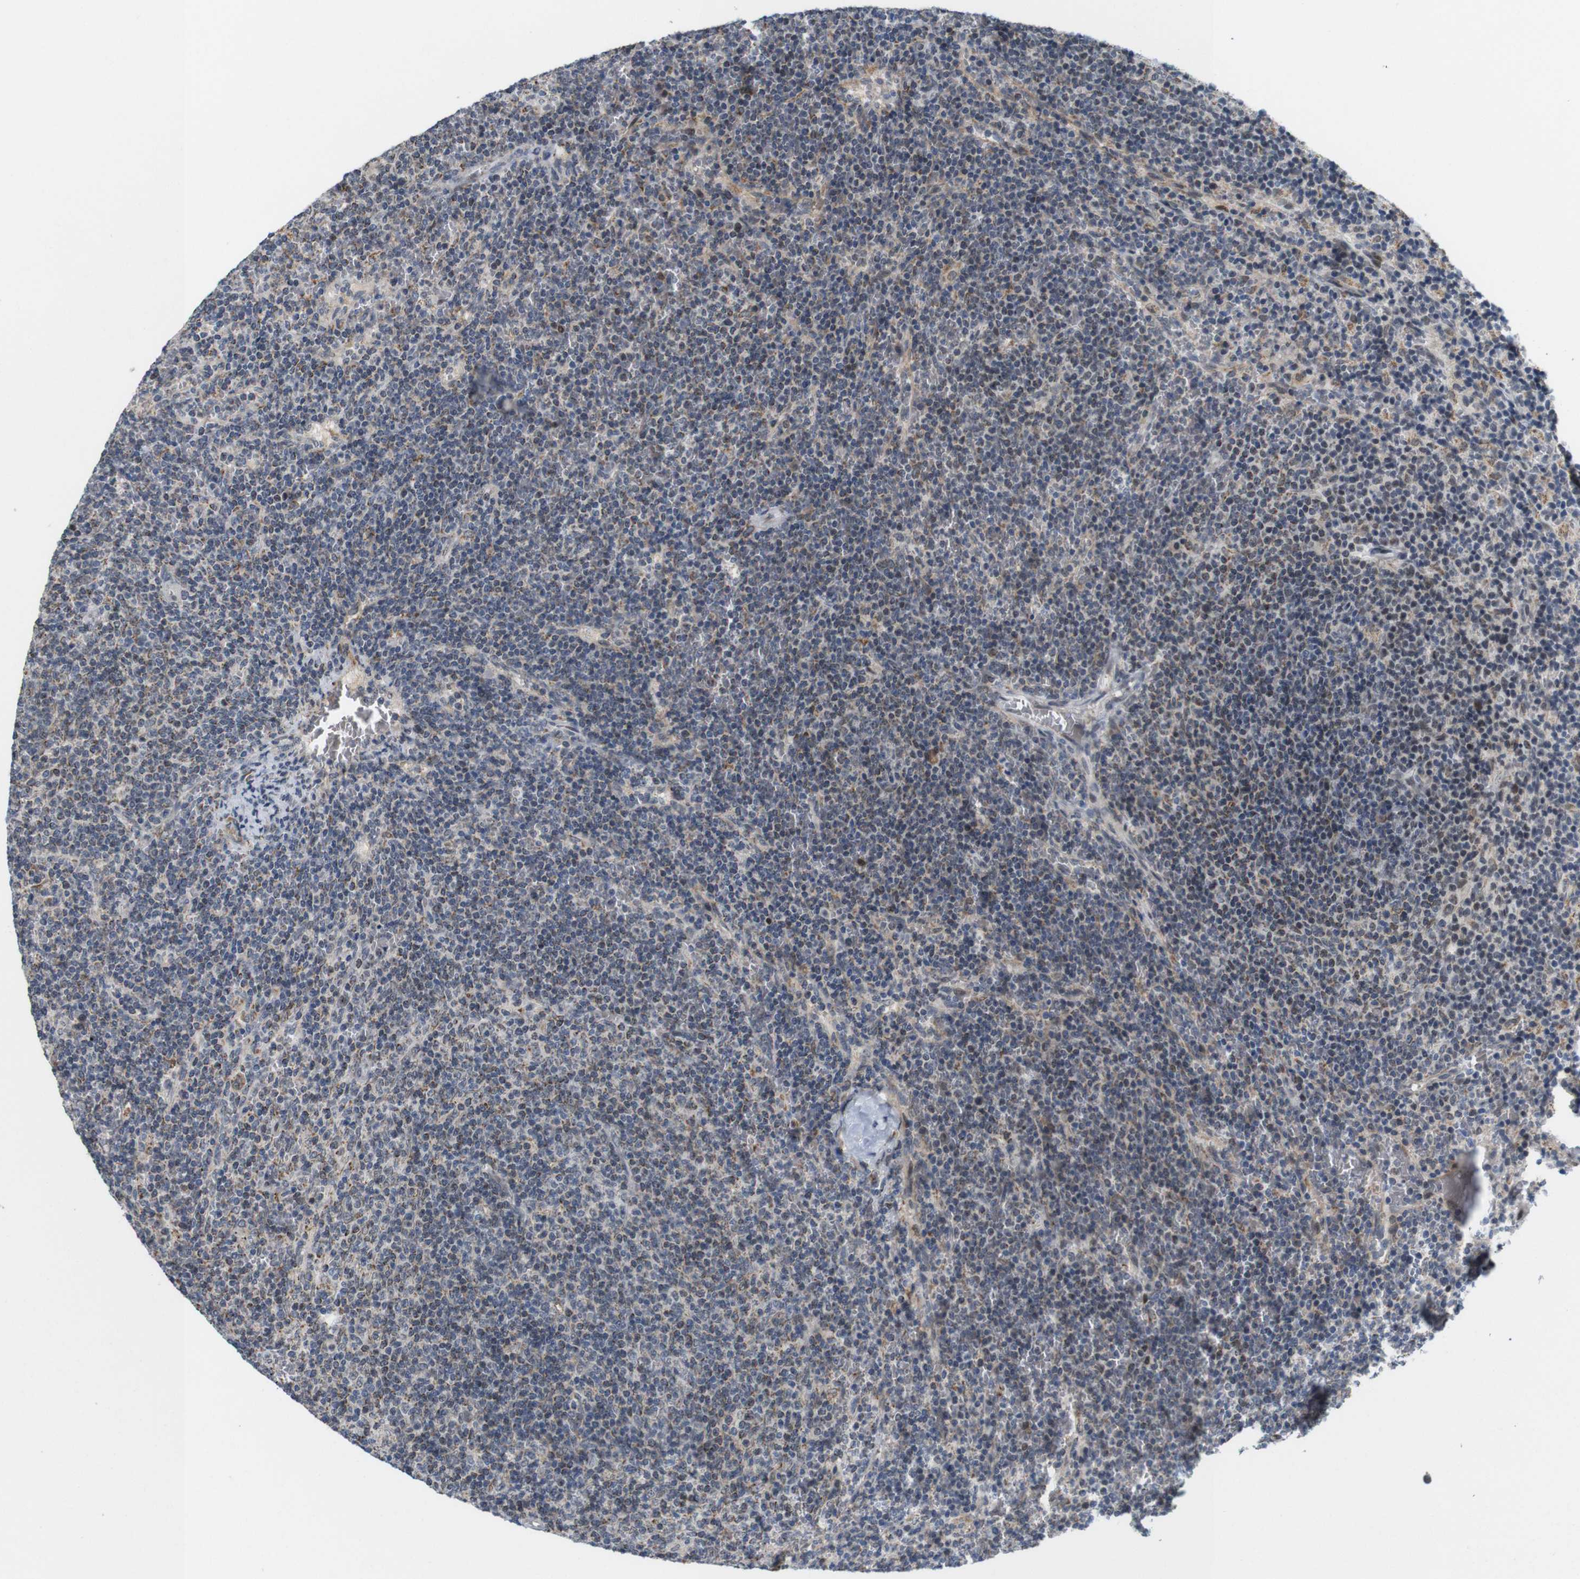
{"staining": {"intensity": "moderate", "quantity": ">75%", "location": "cytoplasmic/membranous,nuclear"}, "tissue": "lymphoma", "cell_type": "Tumor cells", "image_type": "cancer", "snomed": [{"axis": "morphology", "description": "Malignant lymphoma, non-Hodgkin's type, Low grade"}, {"axis": "topography", "description": "Spleen"}], "caption": "Protein expression analysis of human lymphoma reveals moderate cytoplasmic/membranous and nuclear staining in about >75% of tumor cells. Nuclei are stained in blue.", "gene": "PNMA8A", "patient": {"sex": "female", "age": 50}}